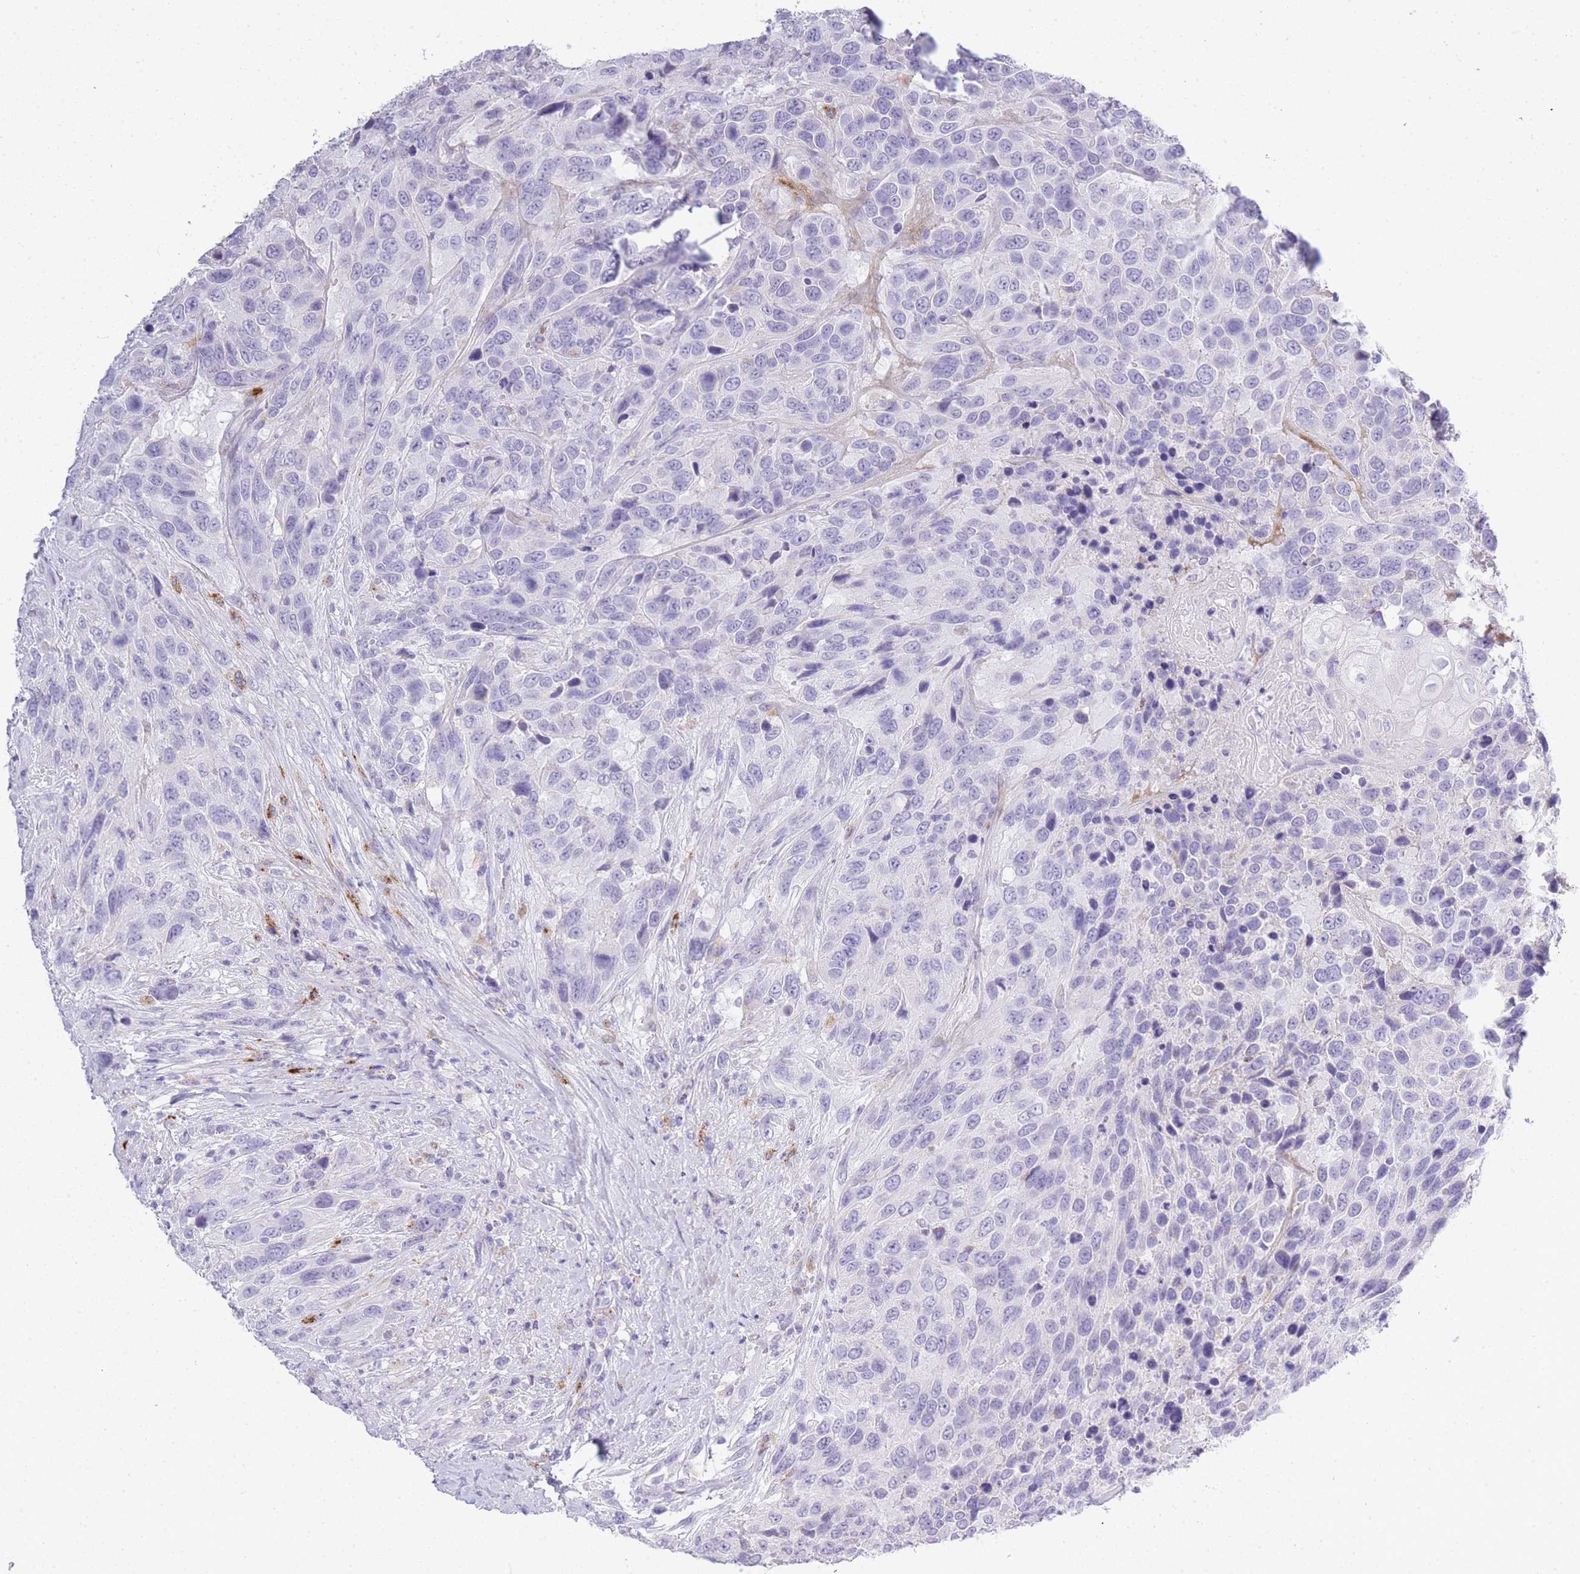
{"staining": {"intensity": "negative", "quantity": "none", "location": "none"}, "tissue": "urothelial cancer", "cell_type": "Tumor cells", "image_type": "cancer", "snomed": [{"axis": "morphology", "description": "Urothelial carcinoma, High grade"}, {"axis": "topography", "description": "Urinary bladder"}], "caption": "Tumor cells are negative for protein expression in human urothelial carcinoma (high-grade).", "gene": "RHO", "patient": {"sex": "female", "age": 70}}